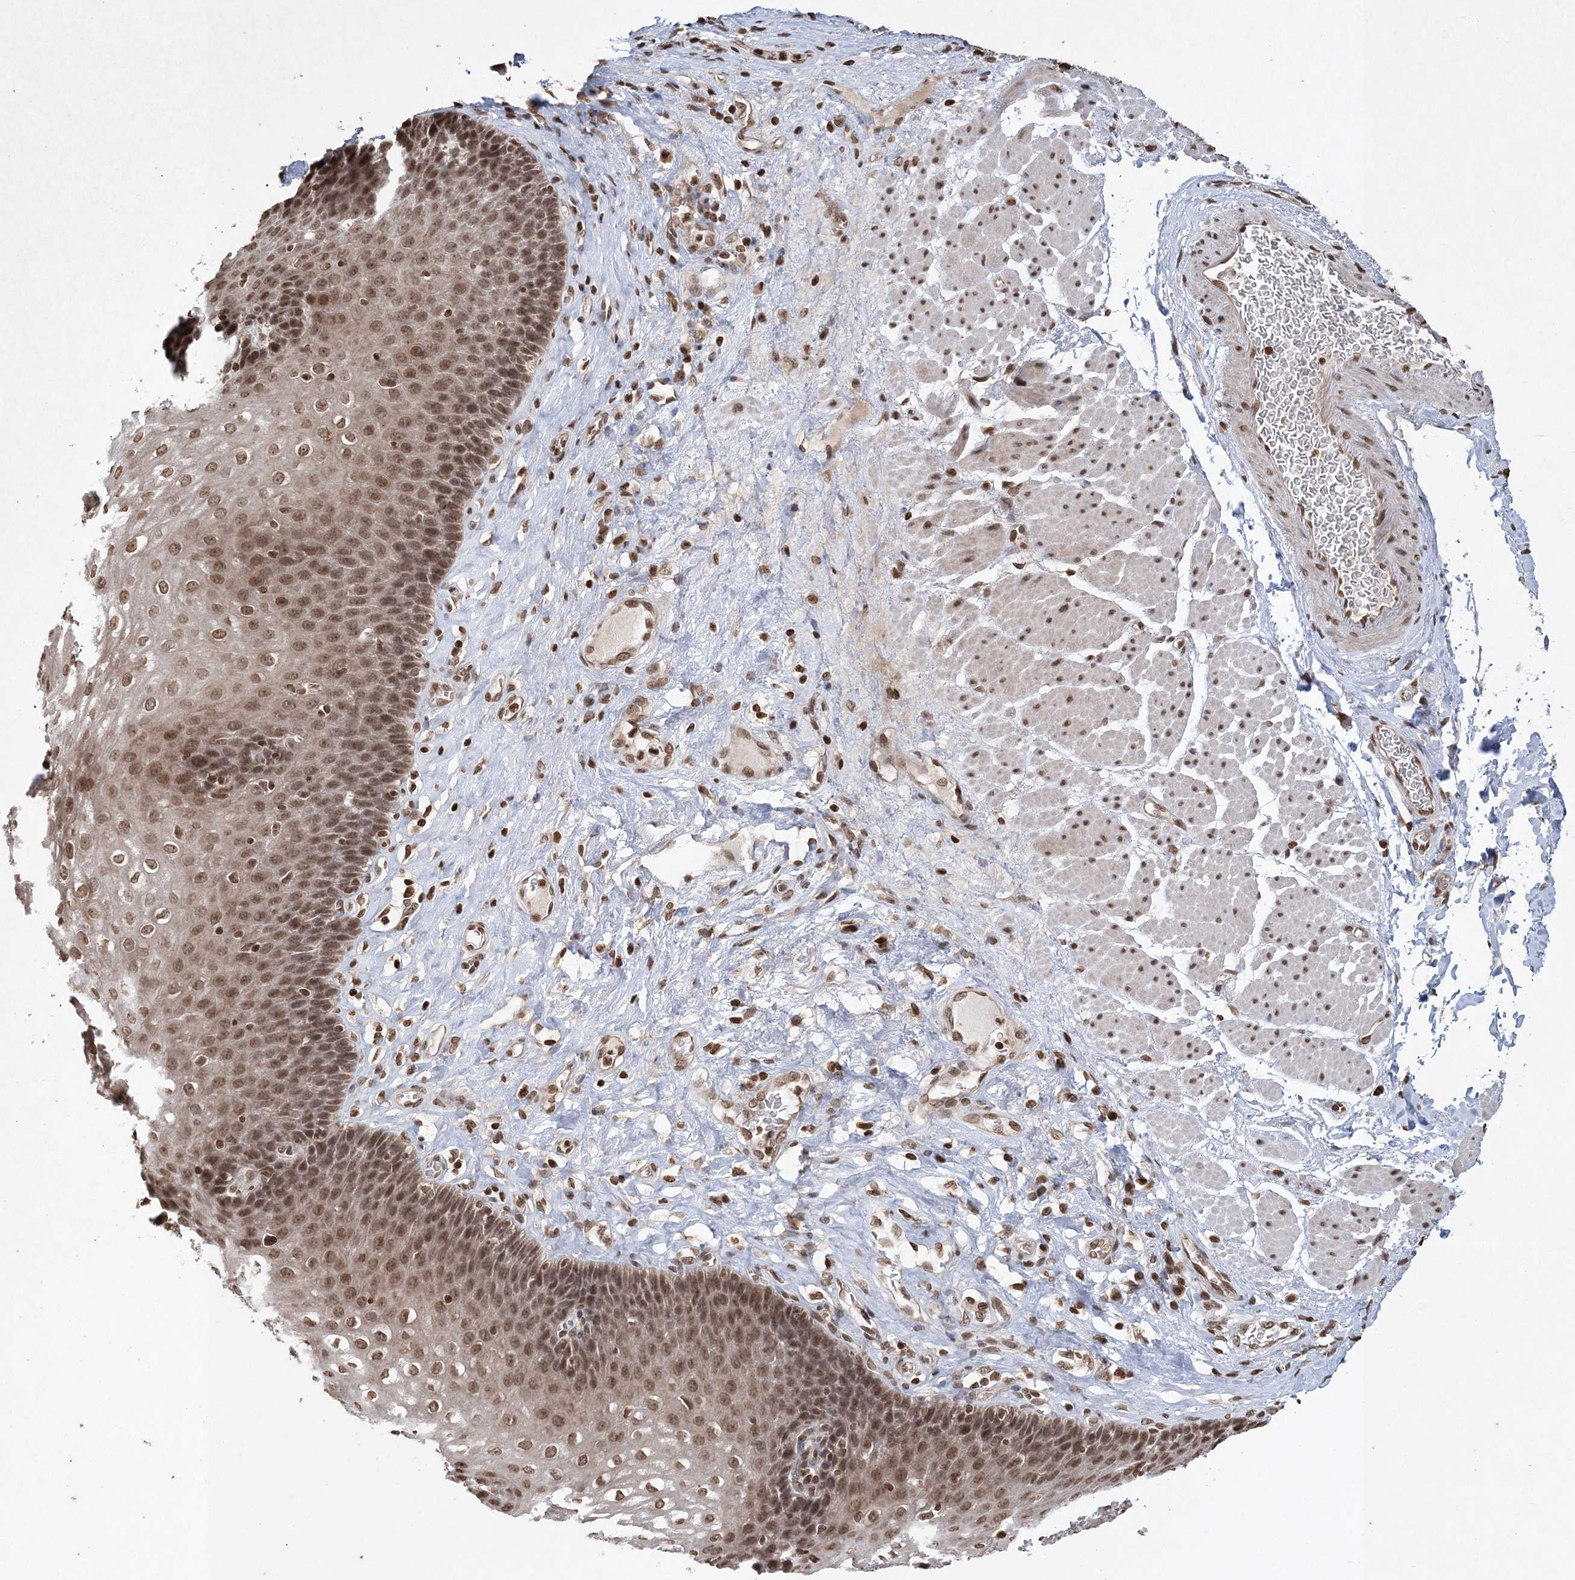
{"staining": {"intensity": "moderate", "quantity": ">75%", "location": "nuclear"}, "tissue": "esophagus", "cell_type": "Squamous epithelial cells", "image_type": "normal", "snomed": [{"axis": "morphology", "description": "Normal tissue, NOS"}, {"axis": "topography", "description": "Esophagus"}], "caption": "Unremarkable esophagus was stained to show a protein in brown. There is medium levels of moderate nuclear positivity in approximately >75% of squamous epithelial cells. (Stains: DAB in brown, nuclei in blue, Microscopy: brightfield microscopy at high magnification).", "gene": "NEDD9", "patient": {"sex": "female", "age": 66}}